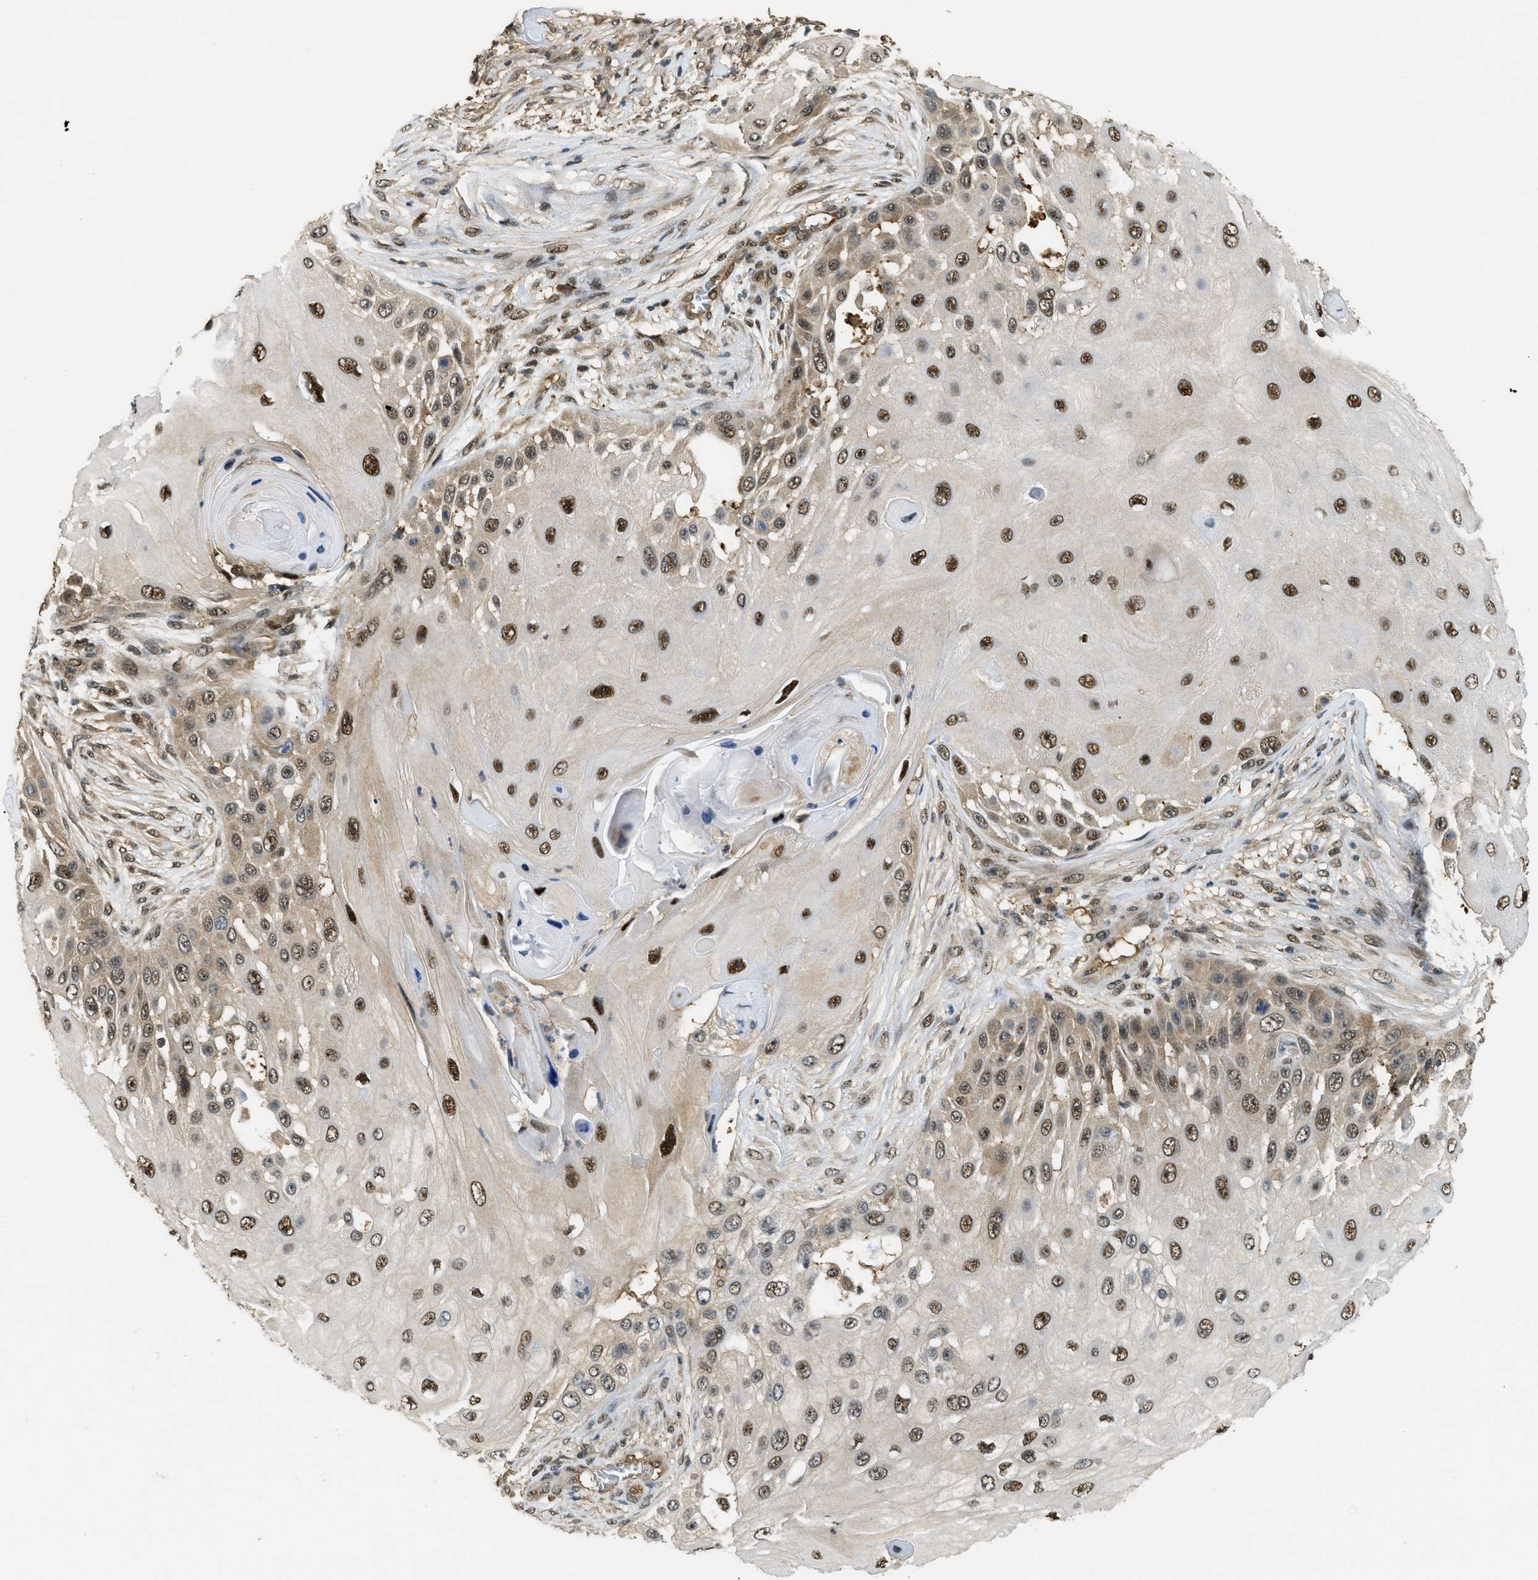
{"staining": {"intensity": "strong", "quantity": ">75%", "location": "nuclear"}, "tissue": "skin cancer", "cell_type": "Tumor cells", "image_type": "cancer", "snomed": [{"axis": "morphology", "description": "Squamous cell carcinoma, NOS"}, {"axis": "topography", "description": "Skin"}], "caption": "Skin squamous cell carcinoma stained with a protein marker displays strong staining in tumor cells.", "gene": "PSMC5", "patient": {"sex": "female", "age": 44}}